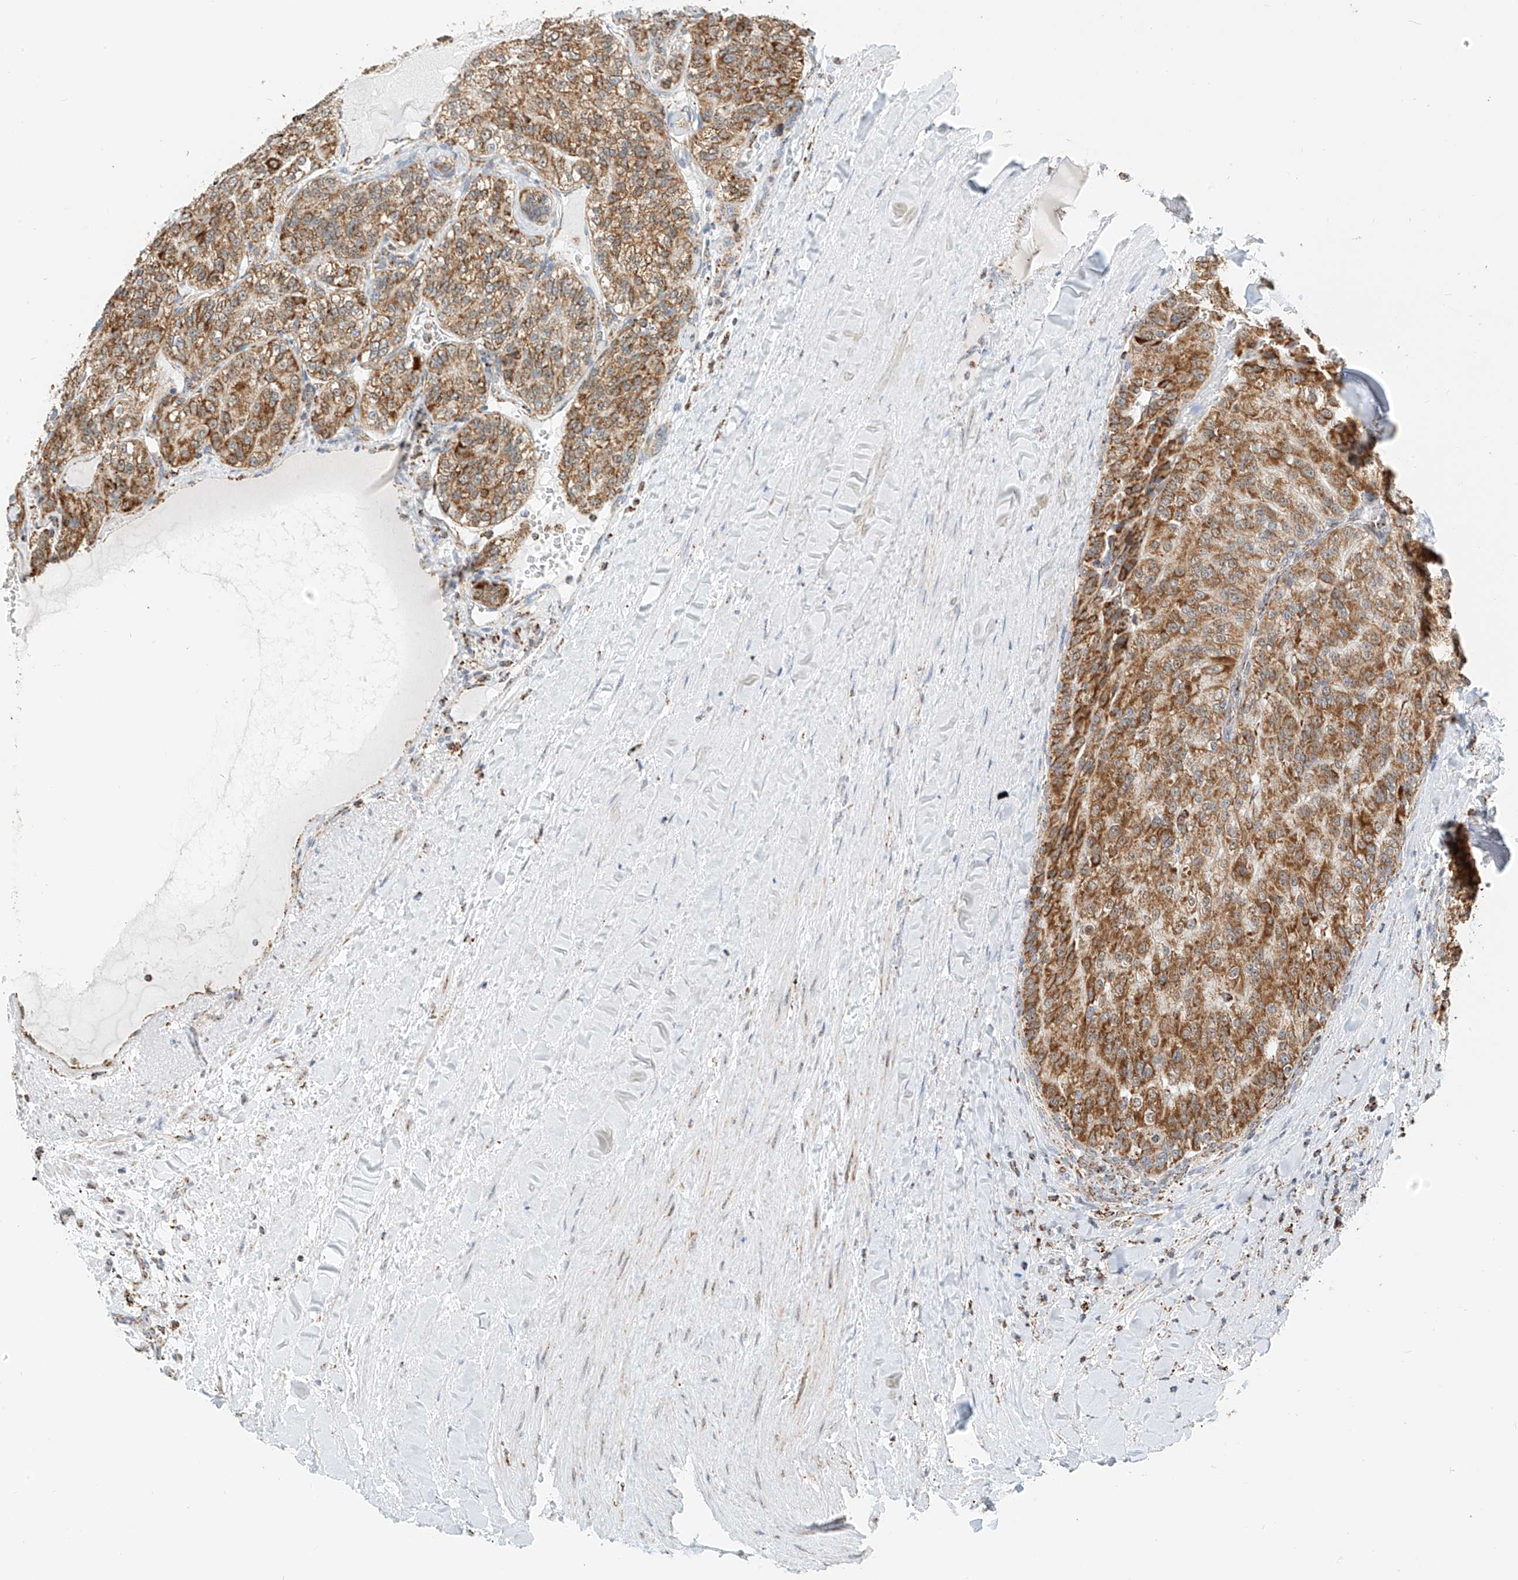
{"staining": {"intensity": "moderate", "quantity": ">75%", "location": "cytoplasmic/membranous"}, "tissue": "renal cancer", "cell_type": "Tumor cells", "image_type": "cancer", "snomed": [{"axis": "morphology", "description": "Adenocarcinoma, NOS"}, {"axis": "topography", "description": "Kidney"}], "caption": "Protein expression analysis of human adenocarcinoma (renal) reveals moderate cytoplasmic/membranous positivity in approximately >75% of tumor cells. The staining was performed using DAB to visualize the protein expression in brown, while the nuclei were stained in blue with hematoxylin (Magnification: 20x).", "gene": "PPA2", "patient": {"sex": "female", "age": 63}}